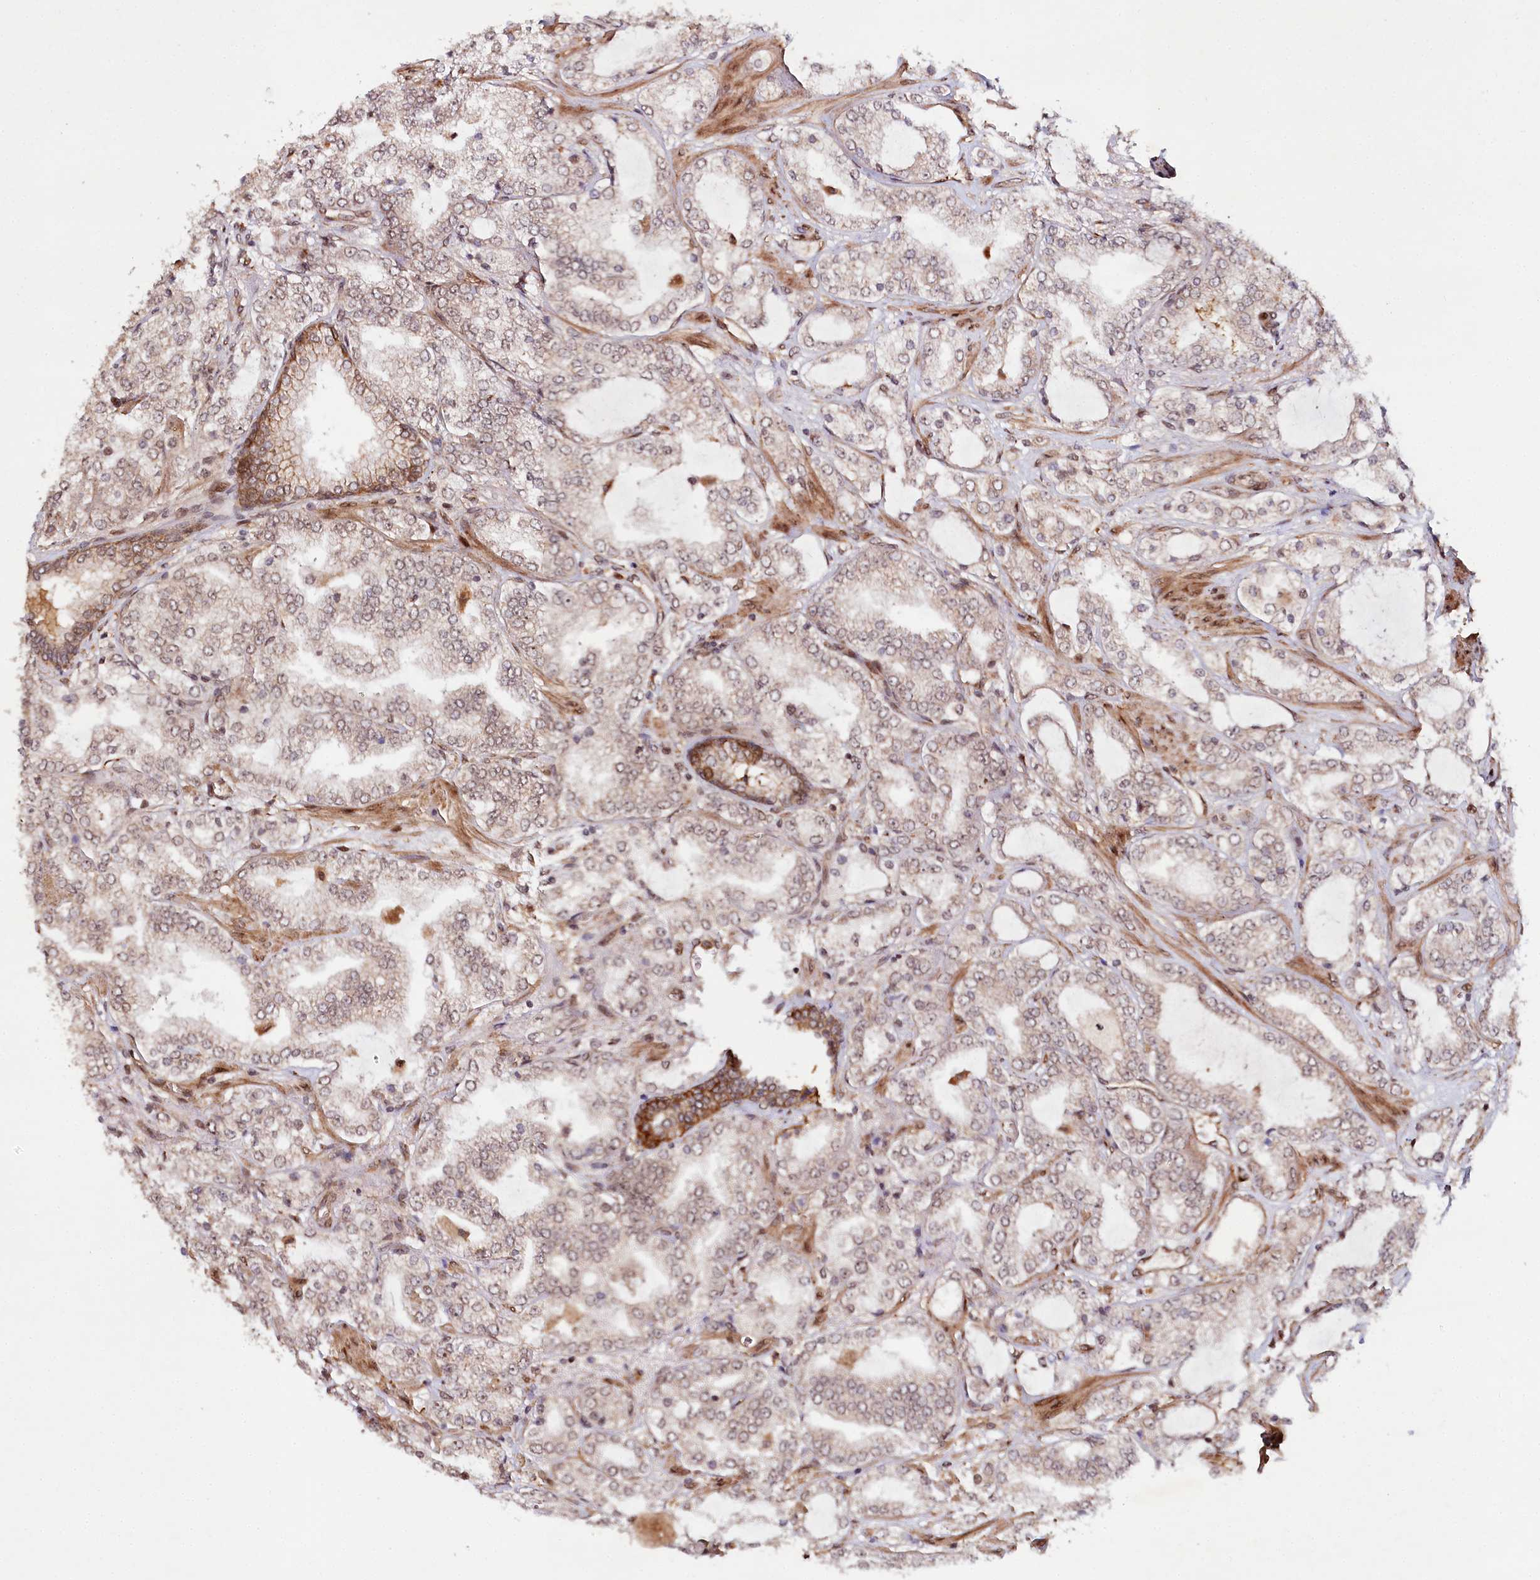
{"staining": {"intensity": "weak", "quantity": ">75%", "location": "cytoplasmic/membranous,nuclear"}, "tissue": "prostate cancer", "cell_type": "Tumor cells", "image_type": "cancer", "snomed": [{"axis": "morphology", "description": "Adenocarcinoma, High grade"}, {"axis": "topography", "description": "Prostate"}], "caption": "Prostate cancer tissue displays weak cytoplasmic/membranous and nuclear expression in approximately >75% of tumor cells", "gene": "ALKBH8", "patient": {"sex": "male", "age": 64}}